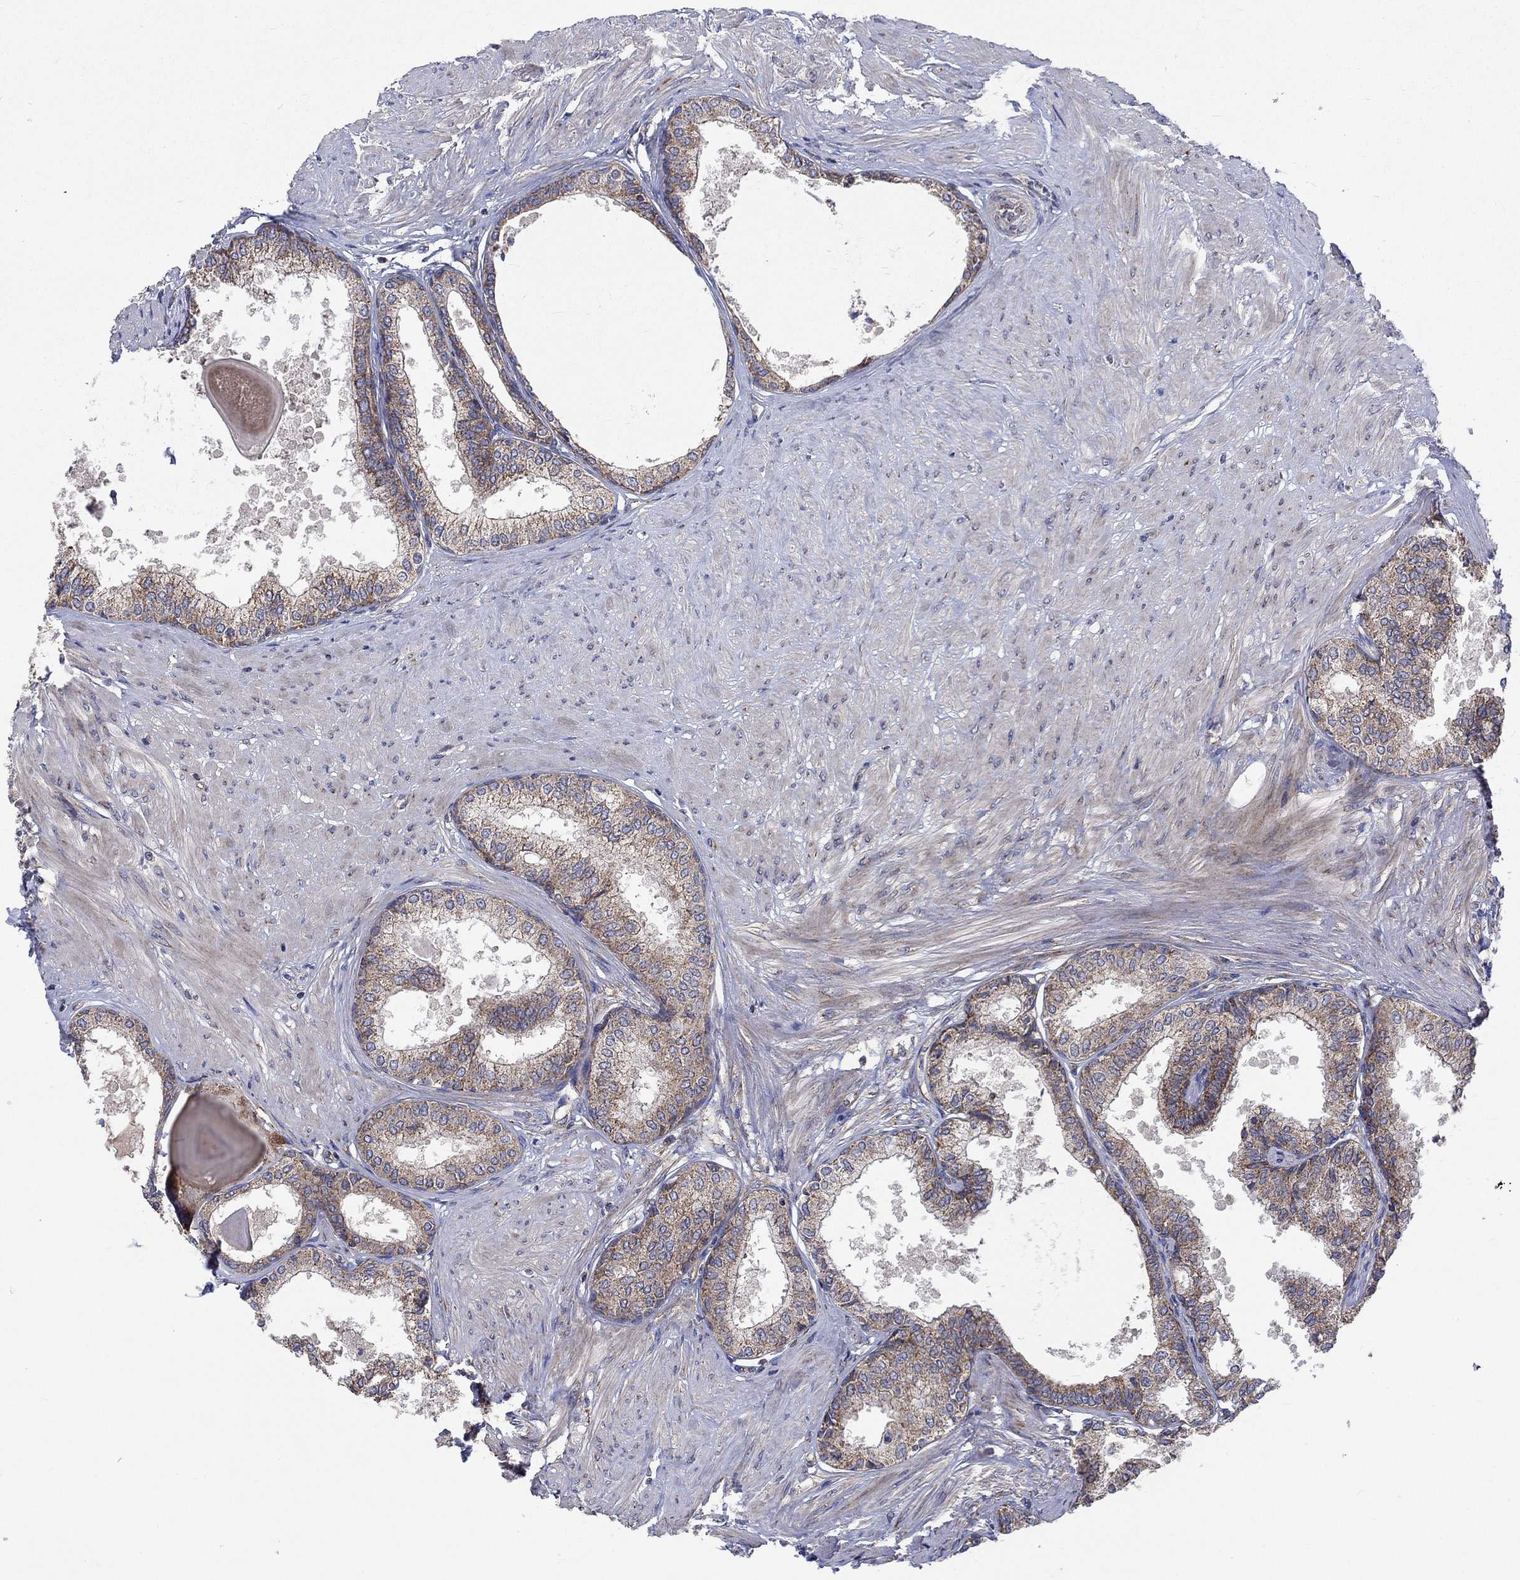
{"staining": {"intensity": "moderate", "quantity": "25%-75%", "location": "cytoplasmic/membranous"}, "tissue": "prostate", "cell_type": "Glandular cells", "image_type": "normal", "snomed": [{"axis": "morphology", "description": "Normal tissue, NOS"}, {"axis": "topography", "description": "Prostate"}], "caption": "Protein staining displays moderate cytoplasmic/membranous positivity in approximately 25%-75% of glandular cells in normal prostate.", "gene": "RPLP0", "patient": {"sex": "male", "age": 63}}